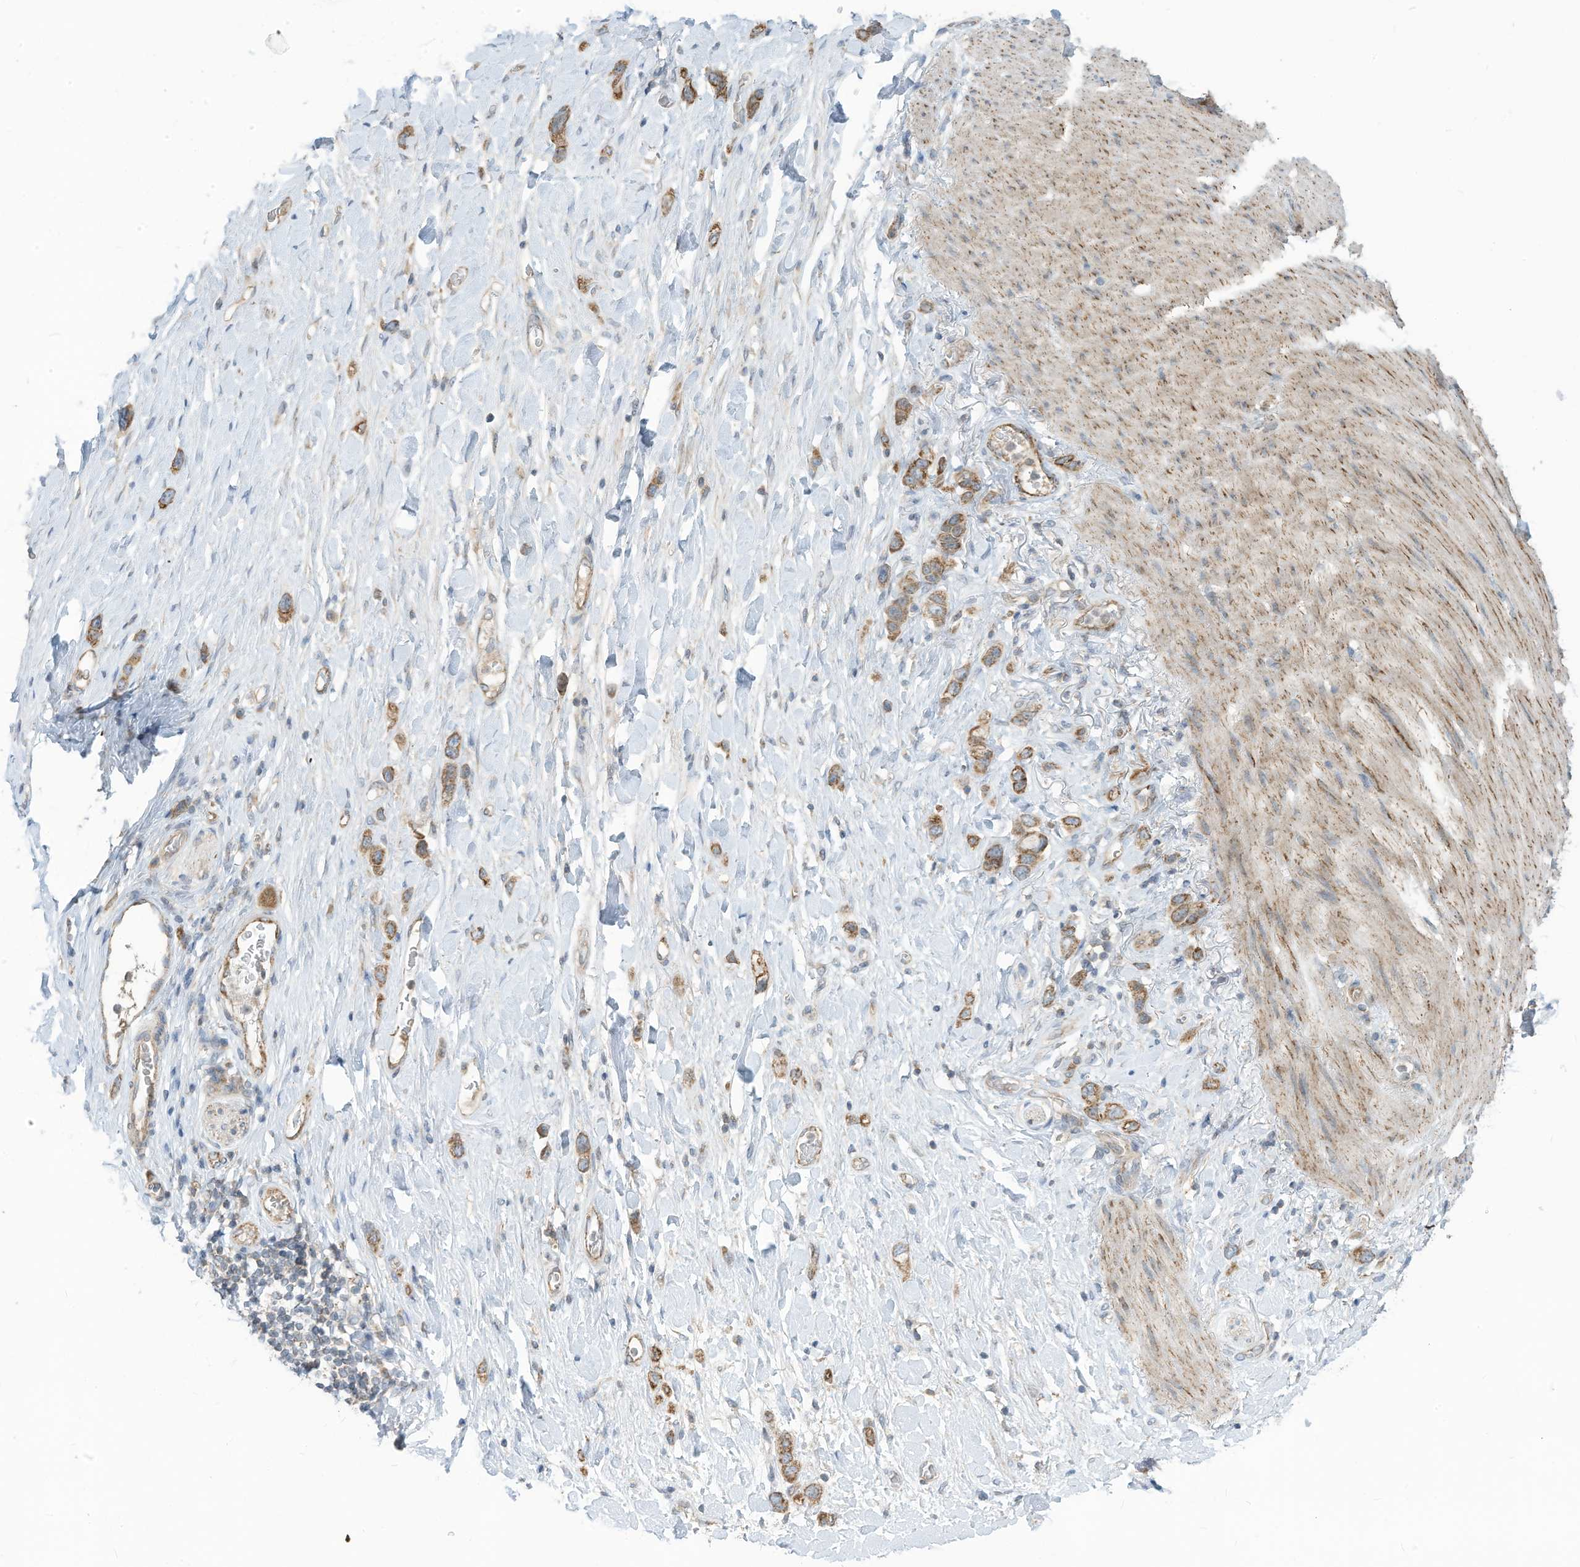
{"staining": {"intensity": "moderate", "quantity": ">75%", "location": "cytoplasmic/membranous"}, "tissue": "stomach cancer", "cell_type": "Tumor cells", "image_type": "cancer", "snomed": [{"axis": "morphology", "description": "Adenocarcinoma, NOS"}, {"axis": "topography", "description": "Stomach"}], "caption": "Tumor cells reveal moderate cytoplasmic/membranous positivity in about >75% of cells in adenocarcinoma (stomach).", "gene": "SCGB1D2", "patient": {"sex": "female", "age": 65}}